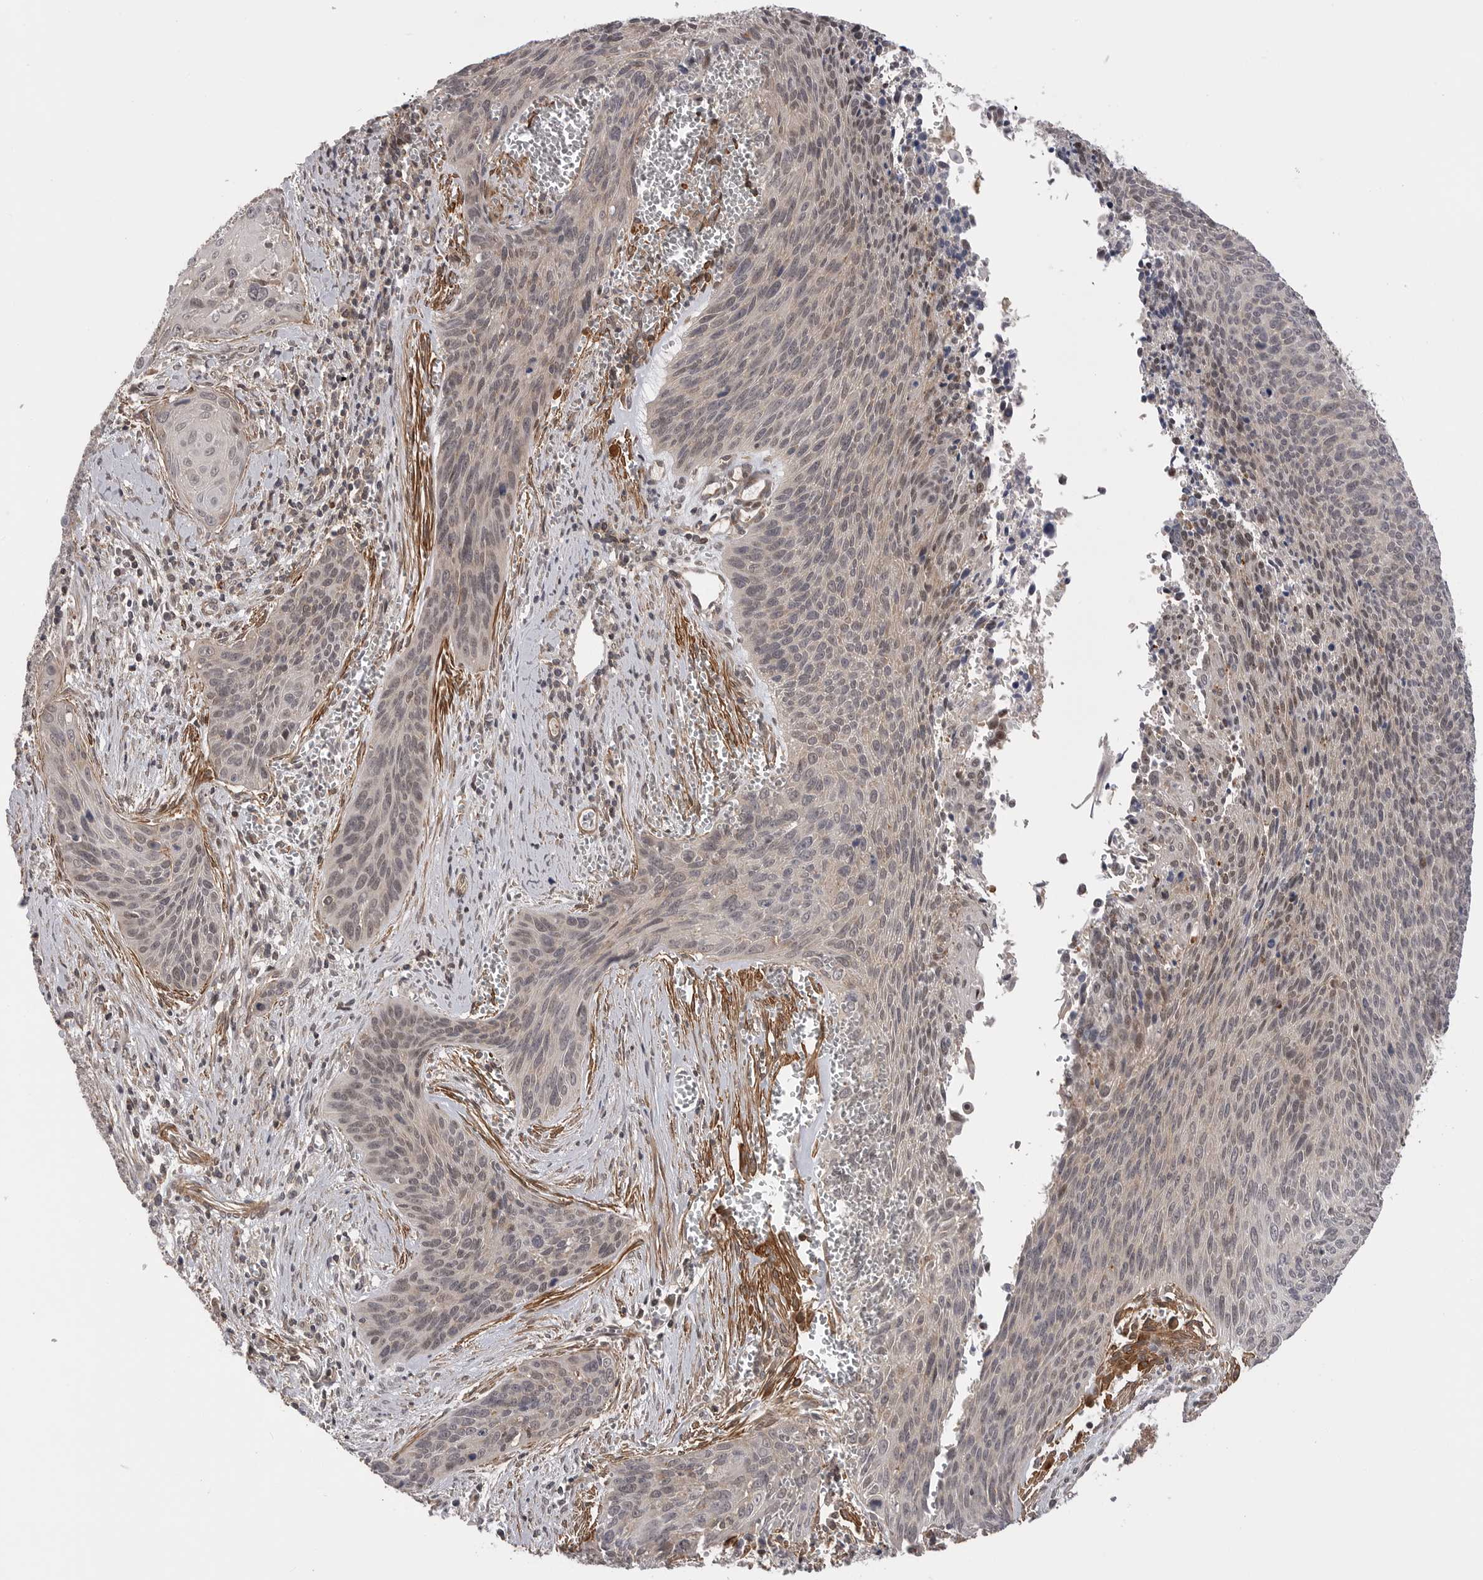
{"staining": {"intensity": "weak", "quantity": "25%-75%", "location": "nuclear"}, "tissue": "cervical cancer", "cell_type": "Tumor cells", "image_type": "cancer", "snomed": [{"axis": "morphology", "description": "Squamous cell carcinoma, NOS"}, {"axis": "topography", "description": "Cervix"}], "caption": "This is an image of immunohistochemistry staining of cervical cancer (squamous cell carcinoma), which shows weak expression in the nuclear of tumor cells.", "gene": "TRIM56", "patient": {"sex": "female", "age": 55}}